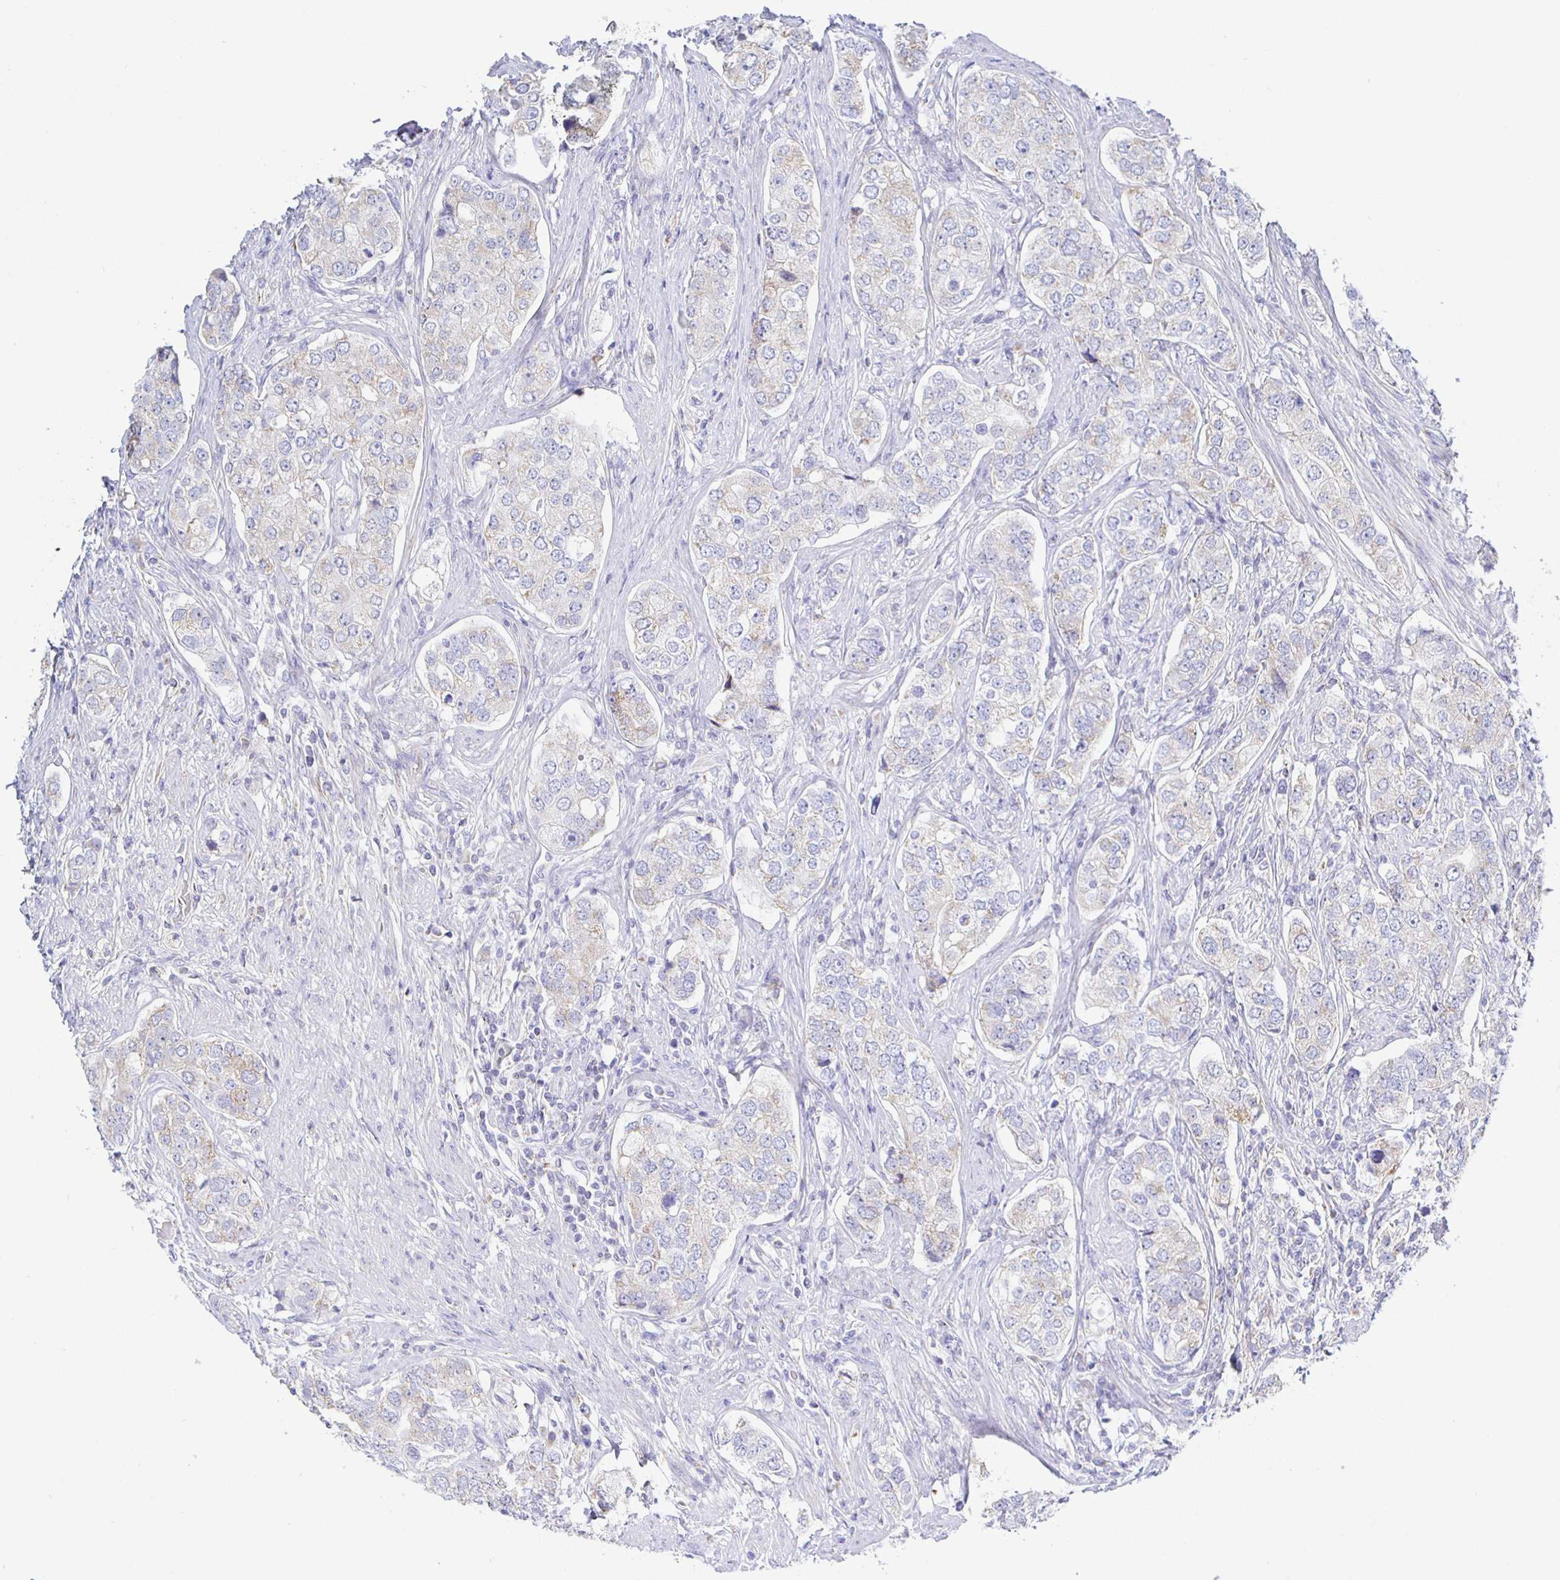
{"staining": {"intensity": "weak", "quantity": "<25%", "location": "cytoplasmic/membranous"}, "tissue": "prostate cancer", "cell_type": "Tumor cells", "image_type": "cancer", "snomed": [{"axis": "morphology", "description": "Adenocarcinoma, High grade"}, {"axis": "topography", "description": "Prostate"}], "caption": "An image of adenocarcinoma (high-grade) (prostate) stained for a protein shows no brown staining in tumor cells.", "gene": "SYNGR4", "patient": {"sex": "male", "age": 60}}